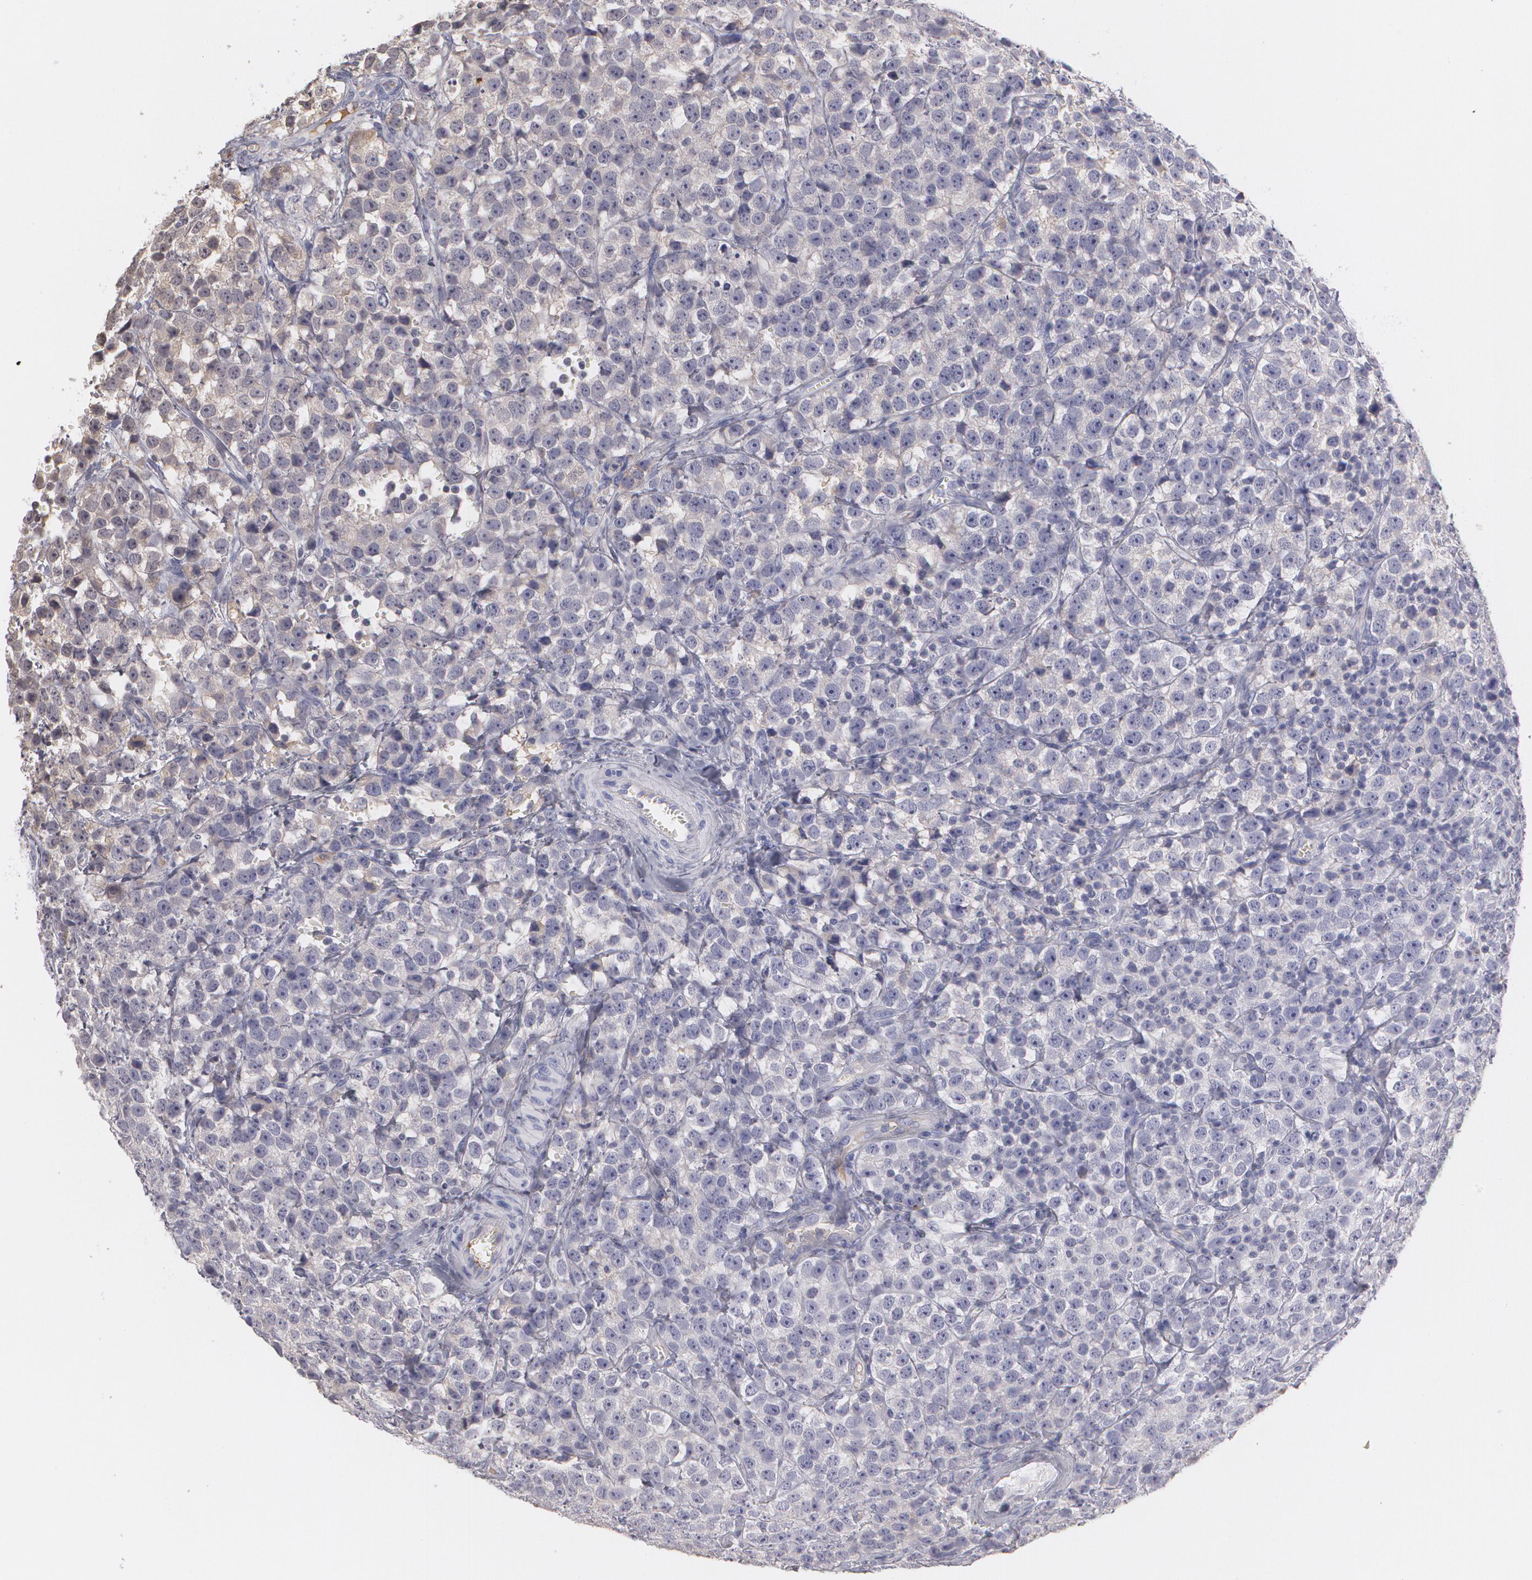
{"staining": {"intensity": "weak", "quantity": "<25%", "location": "cytoplasmic/membranous"}, "tissue": "testis cancer", "cell_type": "Tumor cells", "image_type": "cancer", "snomed": [{"axis": "morphology", "description": "Seminoma, NOS"}, {"axis": "topography", "description": "Testis"}], "caption": "This is an immunohistochemistry (IHC) histopathology image of testis seminoma. There is no positivity in tumor cells.", "gene": "SERPINA1", "patient": {"sex": "male", "age": 25}}